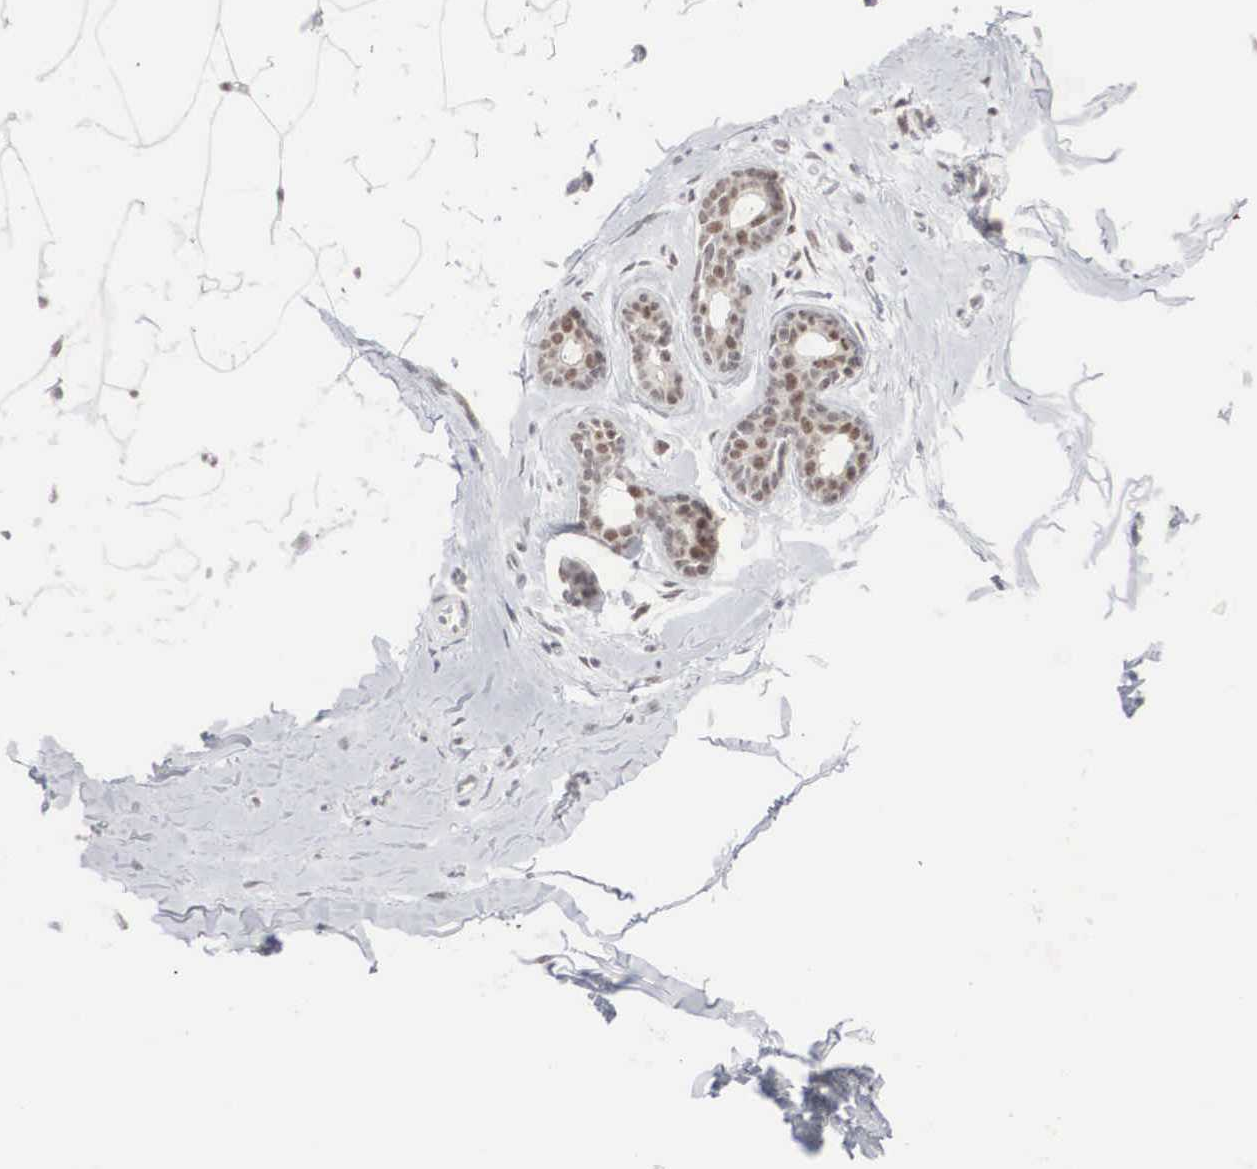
{"staining": {"intensity": "moderate", "quantity": ">75%", "location": "nuclear"}, "tissue": "adipose tissue", "cell_type": "Adipocytes", "image_type": "normal", "snomed": [{"axis": "morphology", "description": "Normal tissue, NOS"}, {"axis": "topography", "description": "Breast"}], "caption": "A high-resolution histopathology image shows immunohistochemistry (IHC) staining of normal adipose tissue, which reveals moderate nuclear positivity in about >75% of adipocytes. (IHC, brightfield microscopy, high magnification).", "gene": "AUTS2", "patient": {"sex": "female", "age": 45}}